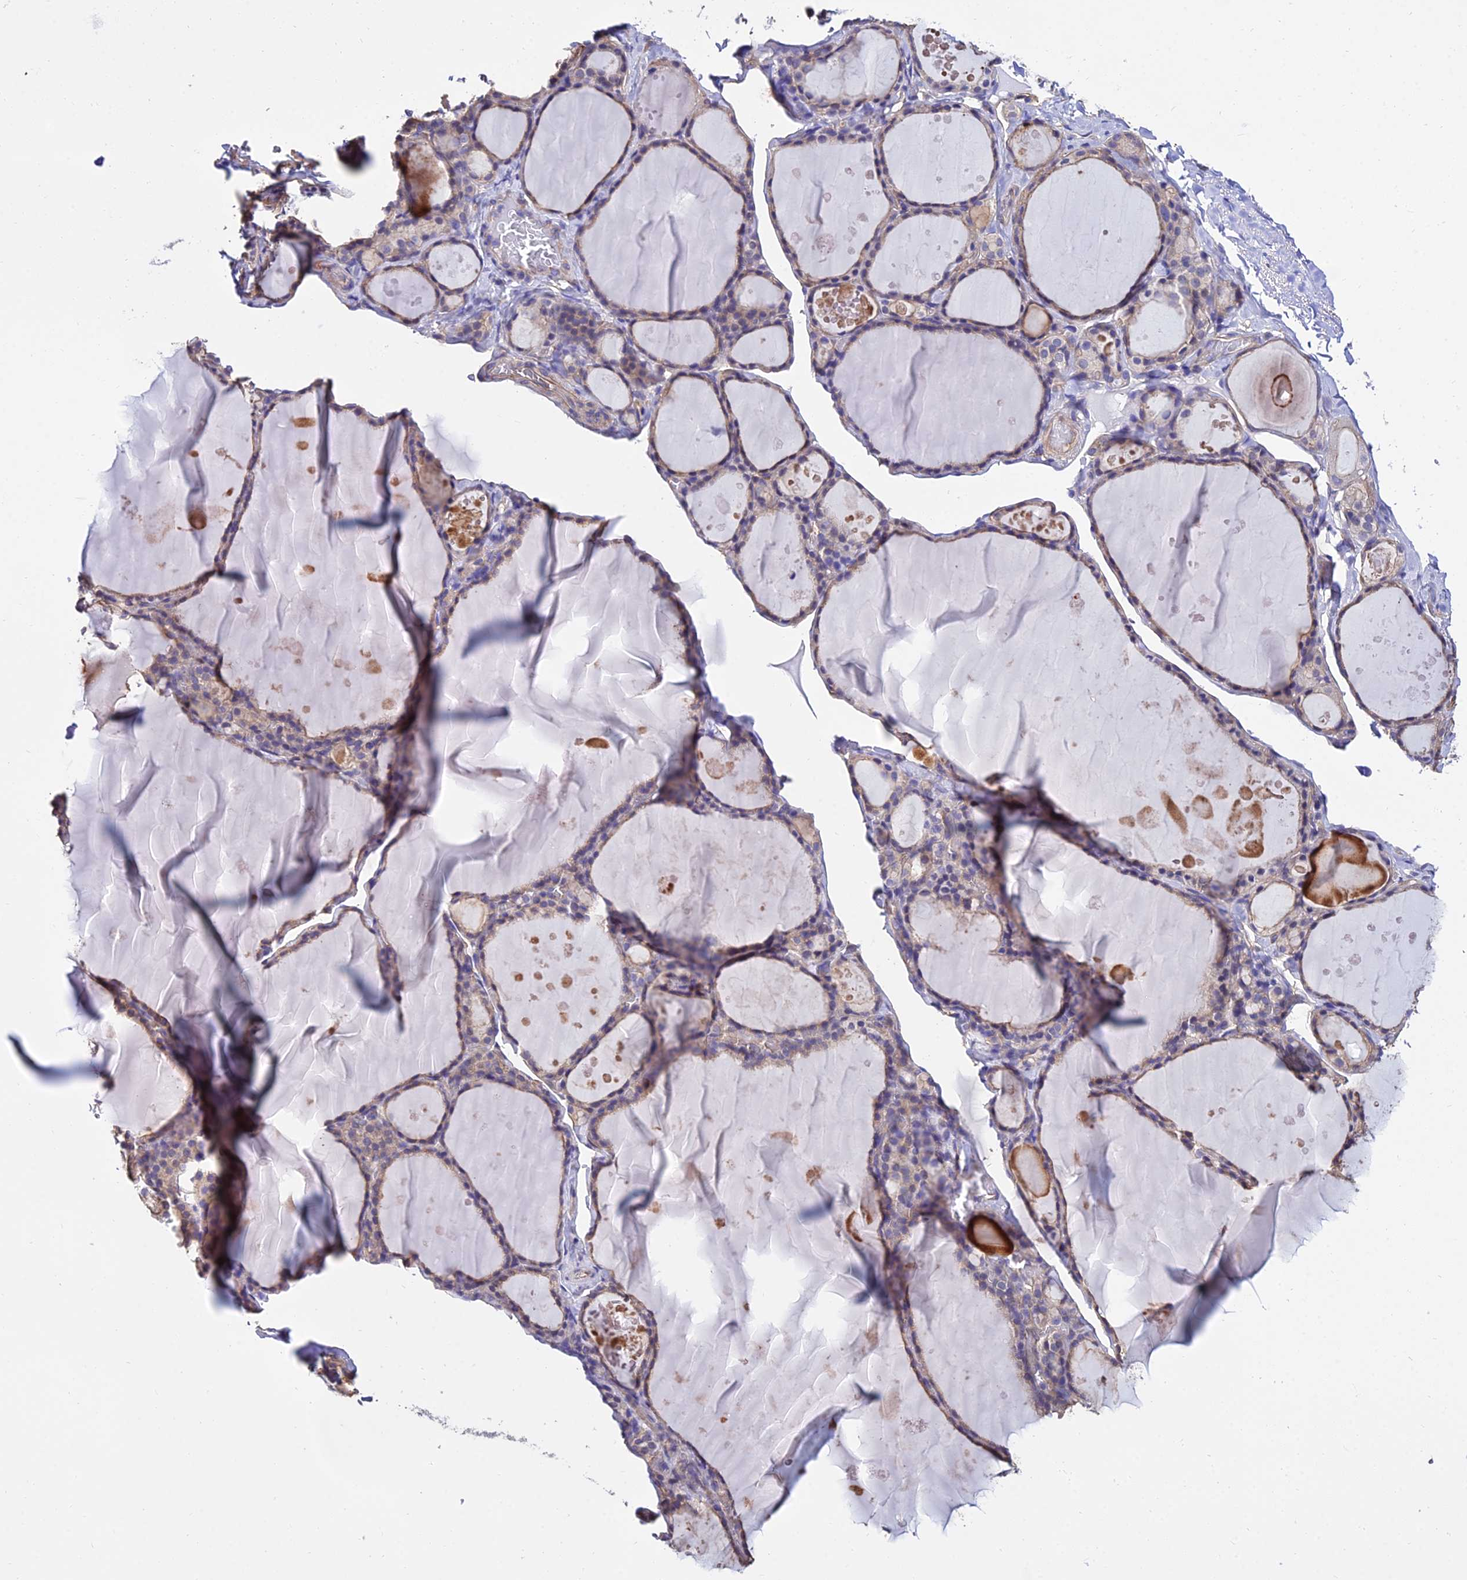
{"staining": {"intensity": "weak", "quantity": "25%-75%", "location": "cytoplasmic/membranous"}, "tissue": "thyroid gland", "cell_type": "Glandular cells", "image_type": "normal", "snomed": [{"axis": "morphology", "description": "Normal tissue, NOS"}, {"axis": "topography", "description": "Thyroid gland"}], "caption": "Protein staining of normal thyroid gland shows weak cytoplasmic/membranous positivity in approximately 25%-75% of glandular cells.", "gene": "CALM1", "patient": {"sex": "male", "age": 56}}